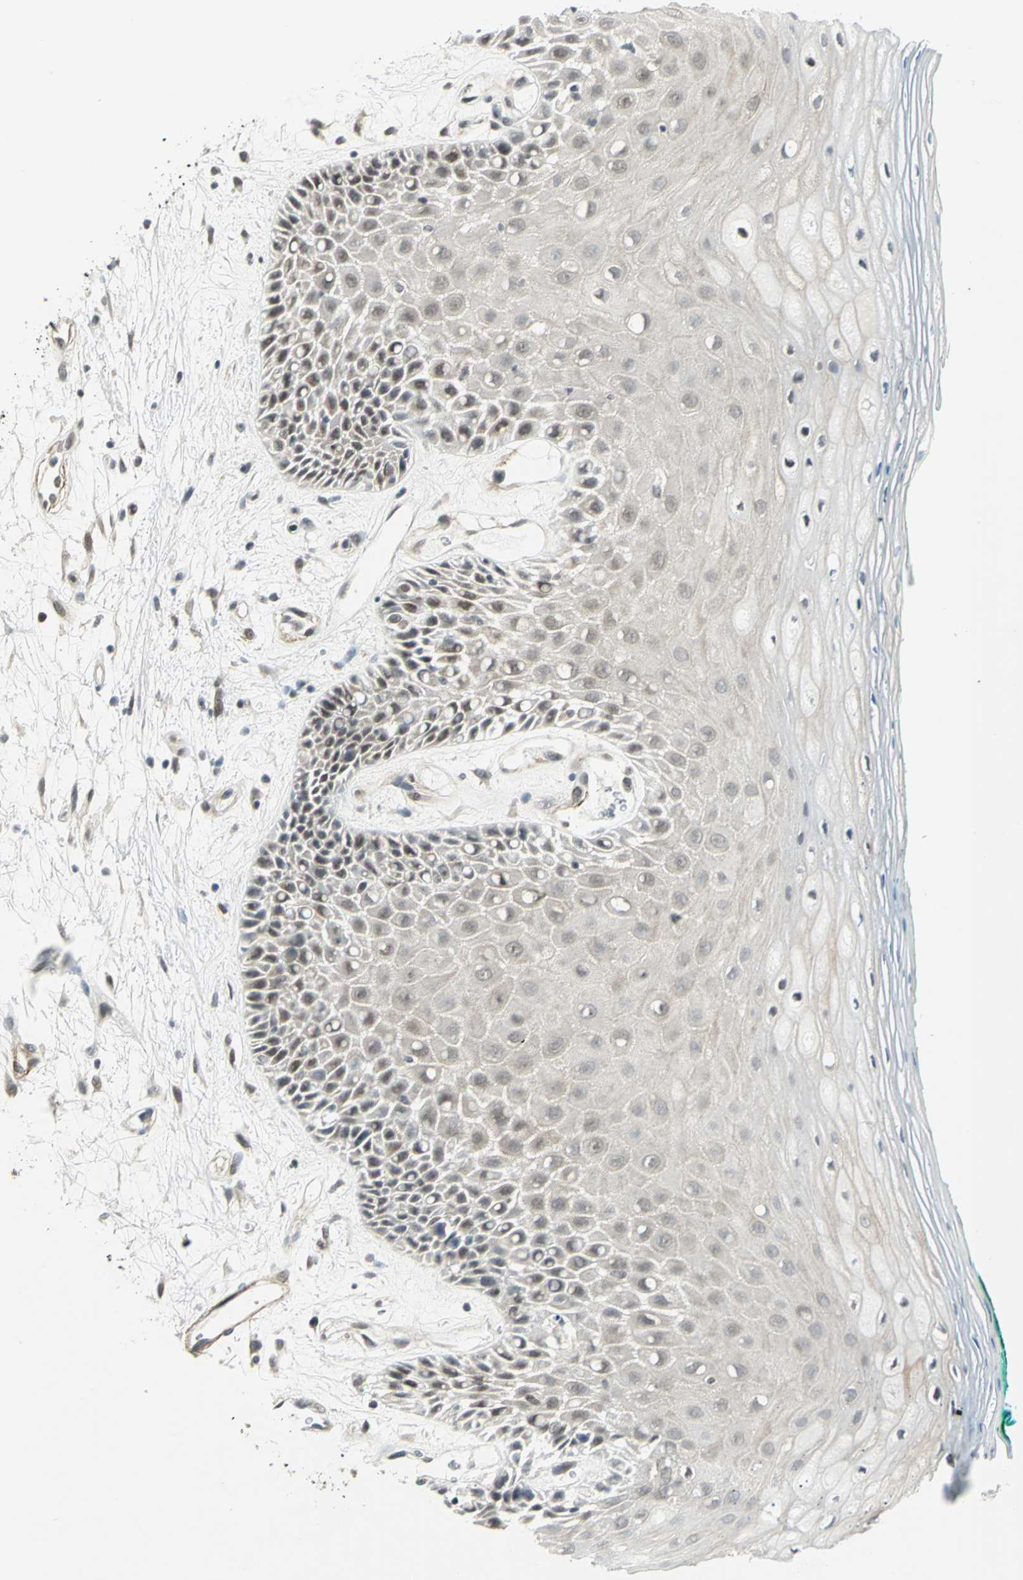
{"staining": {"intensity": "weak", "quantity": "<25%", "location": "cytoplasmic/membranous"}, "tissue": "oral mucosa", "cell_type": "Squamous epithelial cells", "image_type": "normal", "snomed": [{"axis": "morphology", "description": "Normal tissue, NOS"}, {"axis": "morphology", "description": "Squamous cell carcinoma, NOS"}, {"axis": "topography", "description": "Skeletal muscle"}, {"axis": "topography", "description": "Oral tissue"}, {"axis": "topography", "description": "Head-Neck"}], "caption": "A high-resolution micrograph shows immunohistochemistry (IHC) staining of unremarkable oral mucosa, which displays no significant staining in squamous epithelial cells.", "gene": "MTA1", "patient": {"sex": "female", "age": 84}}